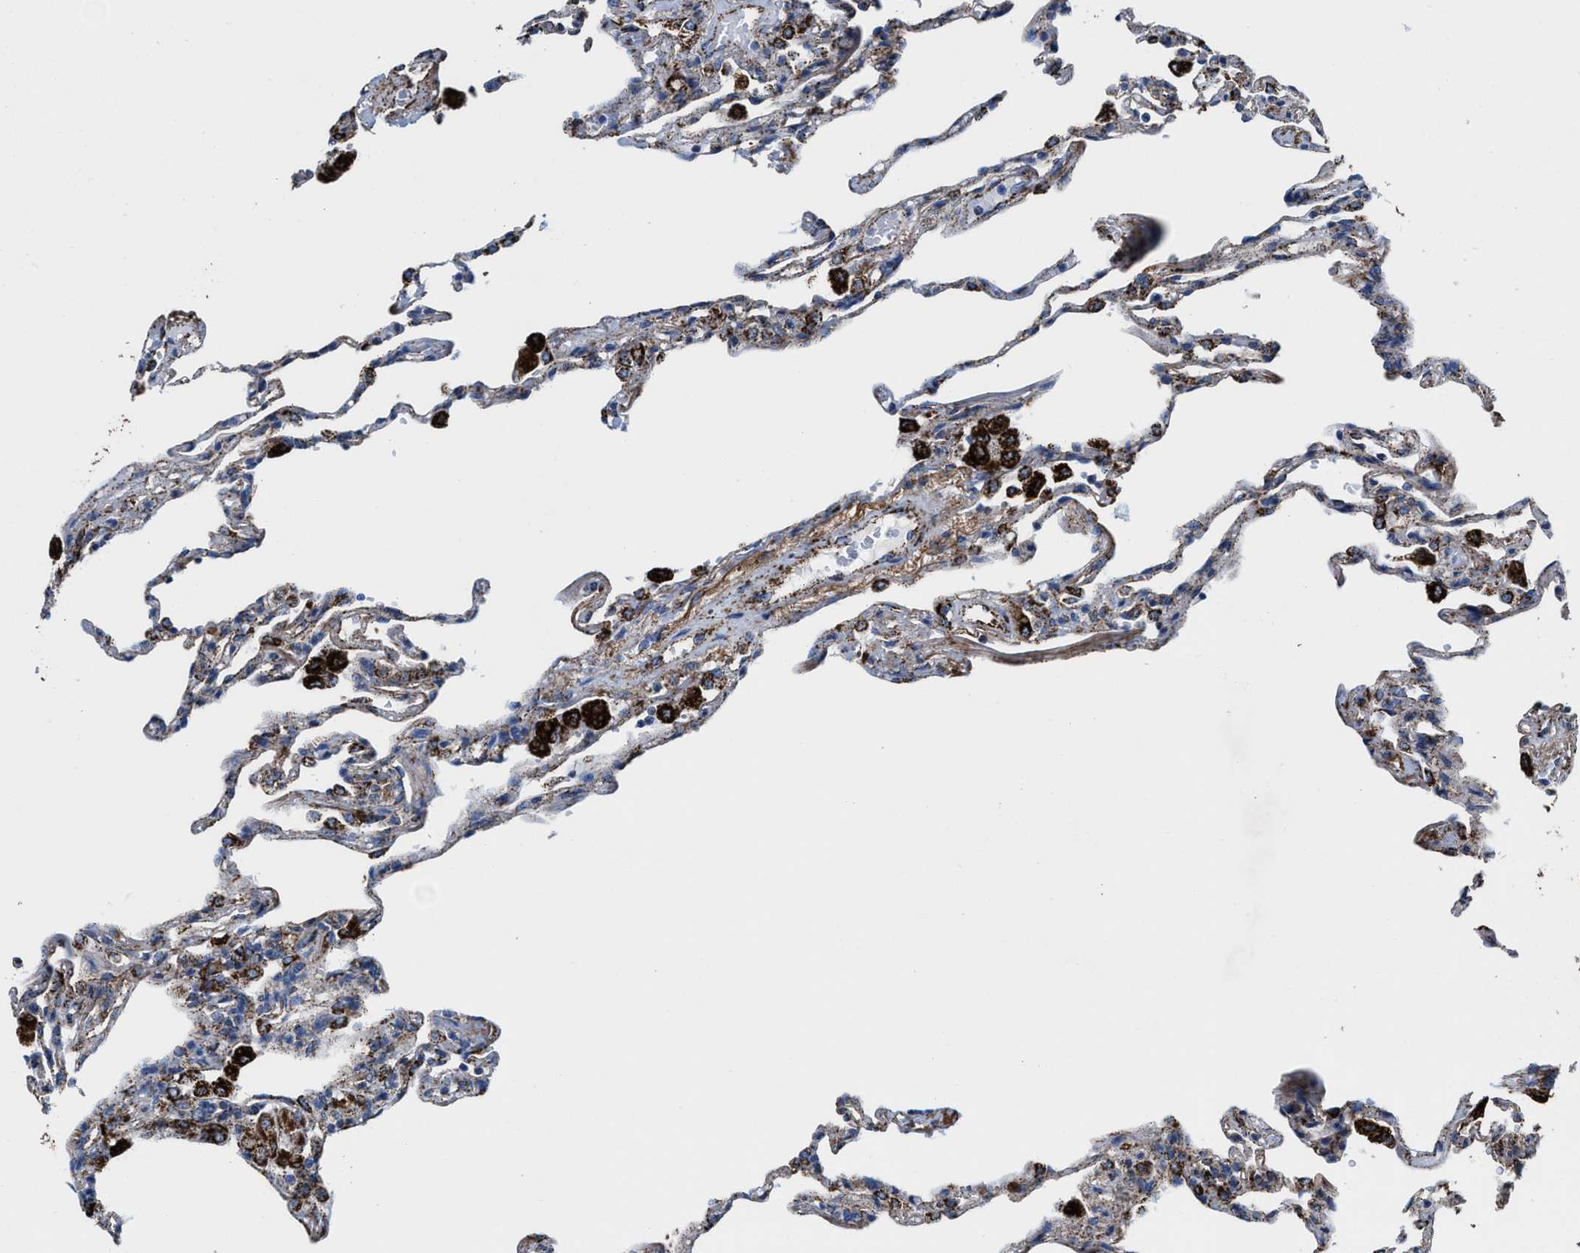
{"staining": {"intensity": "weak", "quantity": "25%-75%", "location": "cytoplasmic/membranous"}, "tissue": "lung", "cell_type": "Alveolar cells", "image_type": "normal", "snomed": [{"axis": "morphology", "description": "Normal tissue, NOS"}, {"axis": "topography", "description": "Lung"}], "caption": "Benign lung exhibits weak cytoplasmic/membranous staining in approximately 25%-75% of alveolar cells.", "gene": "ALDH1B1", "patient": {"sex": "male", "age": 59}}